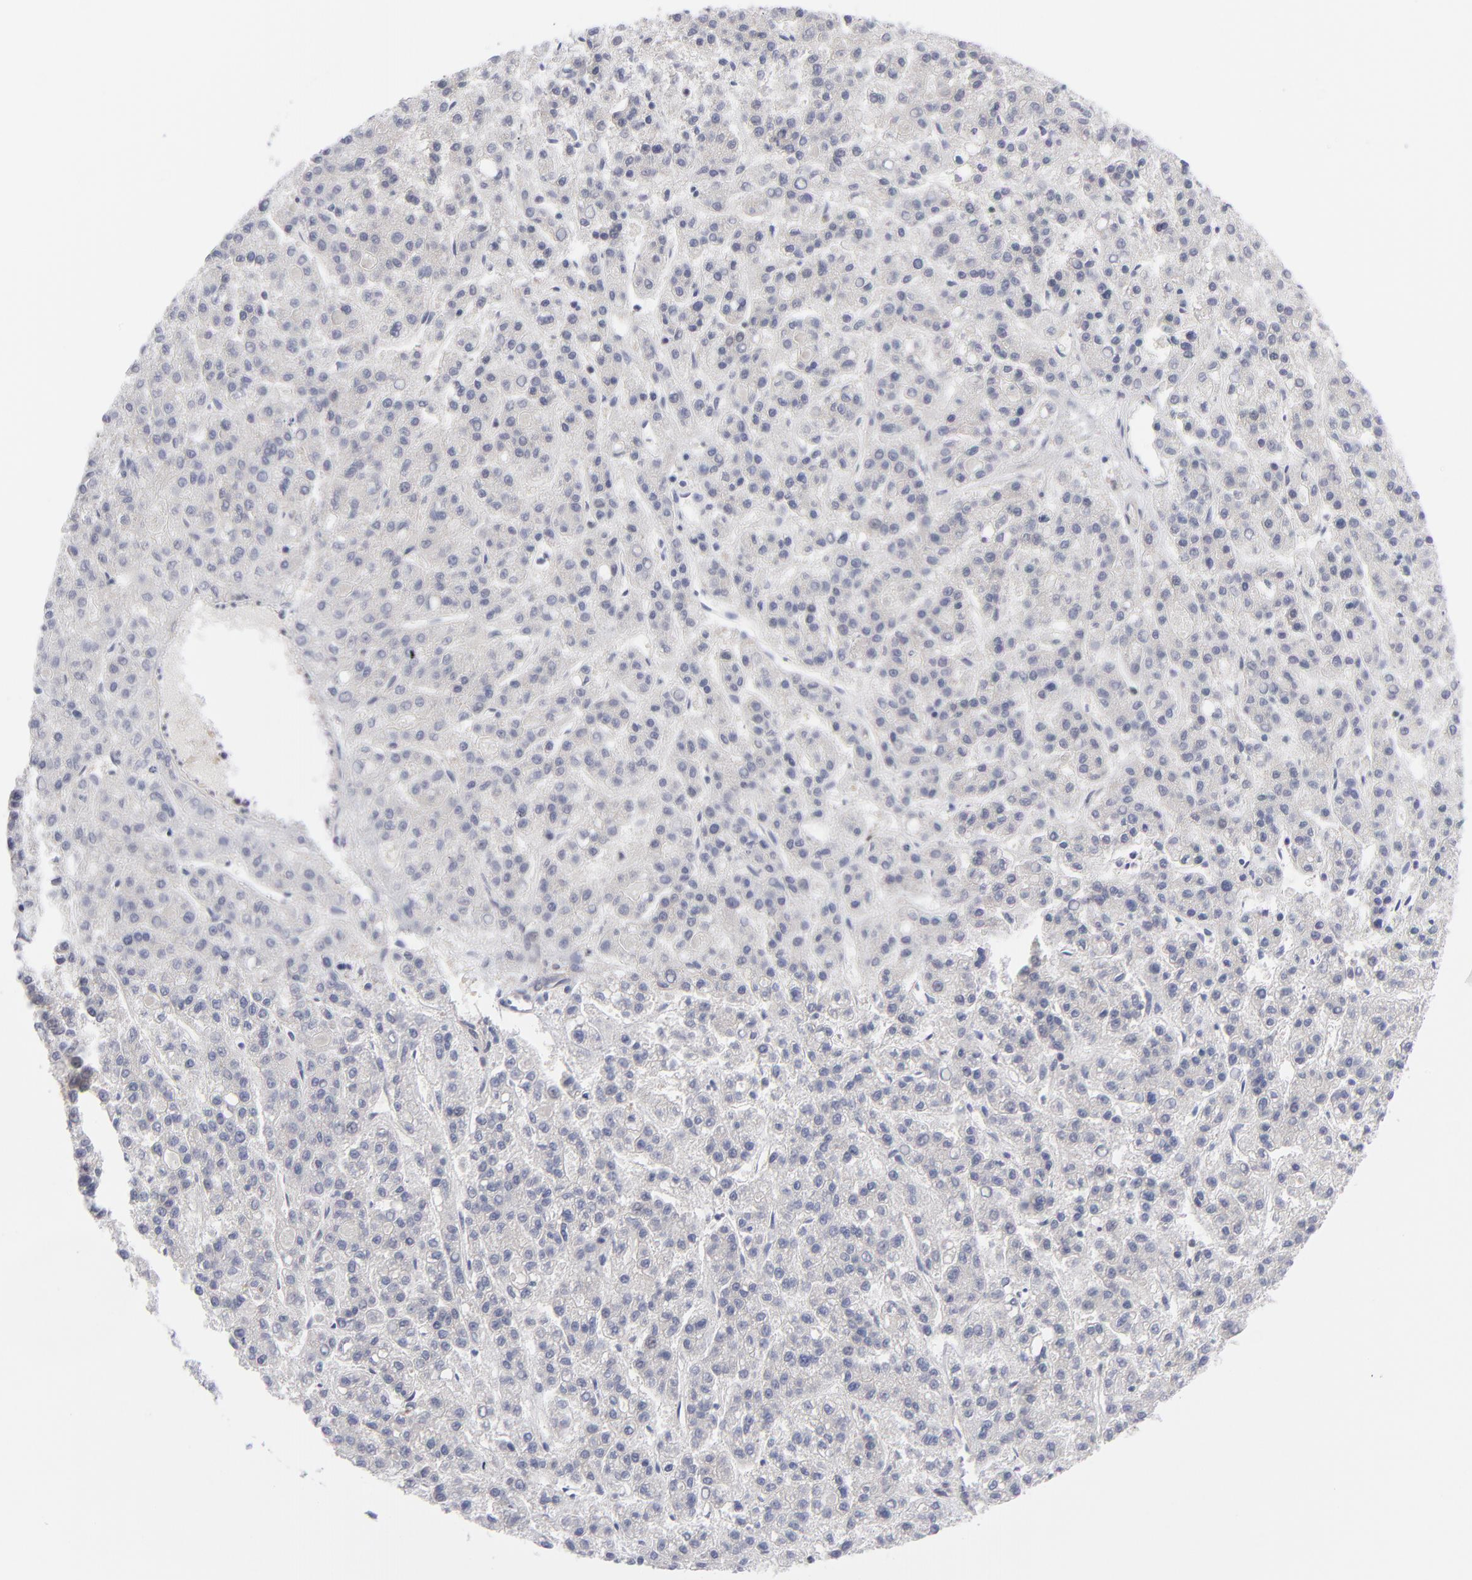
{"staining": {"intensity": "negative", "quantity": "none", "location": "none"}, "tissue": "liver cancer", "cell_type": "Tumor cells", "image_type": "cancer", "snomed": [{"axis": "morphology", "description": "Carcinoma, Hepatocellular, NOS"}, {"axis": "topography", "description": "Liver"}], "caption": "Liver hepatocellular carcinoma was stained to show a protein in brown. There is no significant staining in tumor cells. The staining was performed using DAB to visualize the protein expression in brown, while the nuclei were stained in blue with hematoxylin (Magnification: 20x).", "gene": "NFKBIA", "patient": {"sex": "male", "age": 70}}